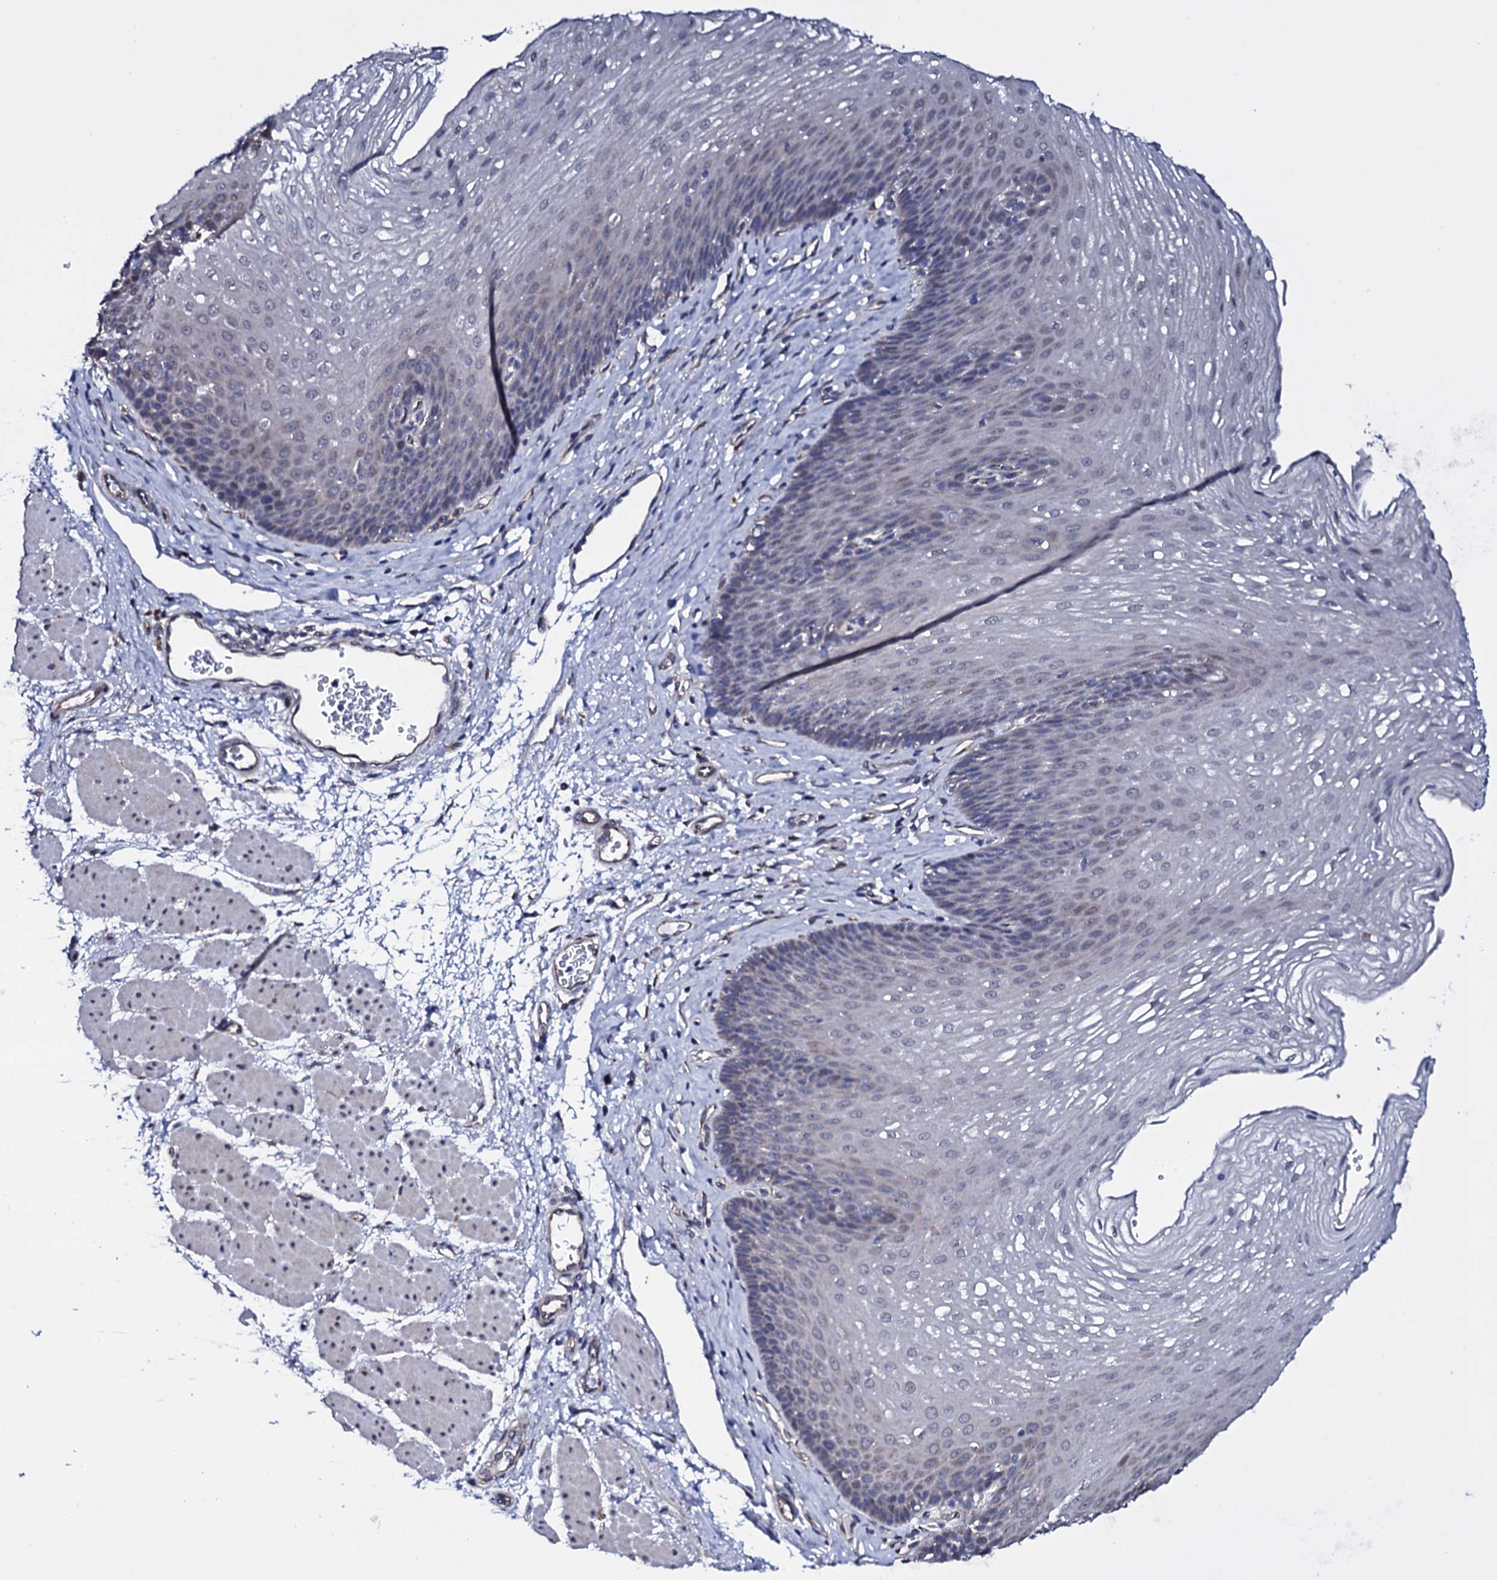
{"staining": {"intensity": "negative", "quantity": "none", "location": "none"}, "tissue": "esophagus", "cell_type": "Squamous epithelial cells", "image_type": "normal", "snomed": [{"axis": "morphology", "description": "Normal tissue, NOS"}, {"axis": "topography", "description": "Esophagus"}], "caption": "Image shows no significant protein staining in squamous epithelial cells of unremarkable esophagus.", "gene": "GAREM1", "patient": {"sex": "female", "age": 66}}